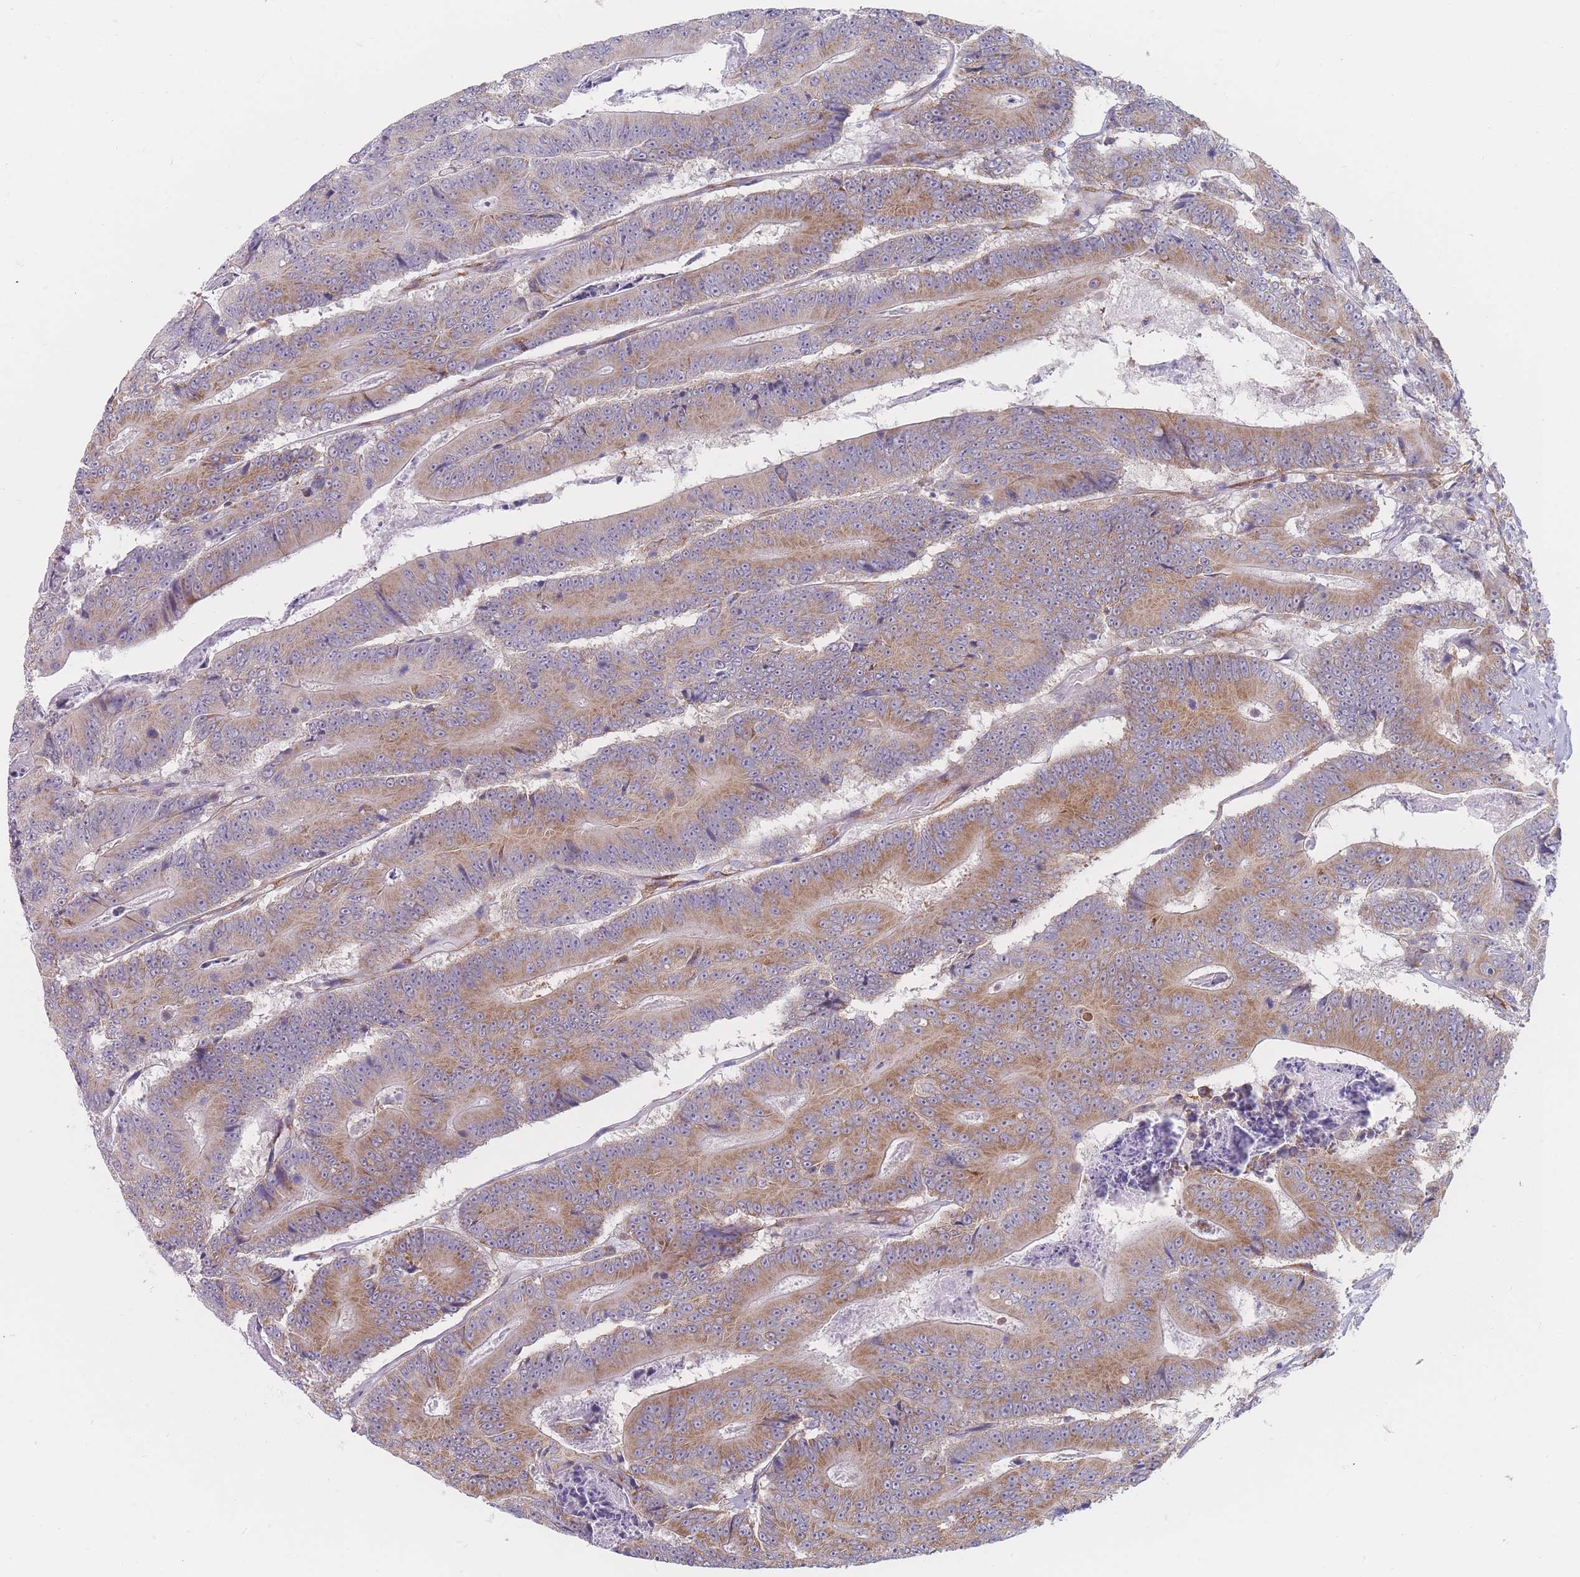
{"staining": {"intensity": "moderate", "quantity": "25%-75%", "location": "cytoplasmic/membranous"}, "tissue": "colorectal cancer", "cell_type": "Tumor cells", "image_type": "cancer", "snomed": [{"axis": "morphology", "description": "Adenocarcinoma, NOS"}, {"axis": "topography", "description": "Colon"}], "caption": "Approximately 25%-75% of tumor cells in human adenocarcinoma (colorectal) demonstrate moderate cytoplasmic/membranous protein expression as visualized by brown immunohistochemical staining.", "gene": "MAP1S", "patient": {"sex": "male", "age": 83}}